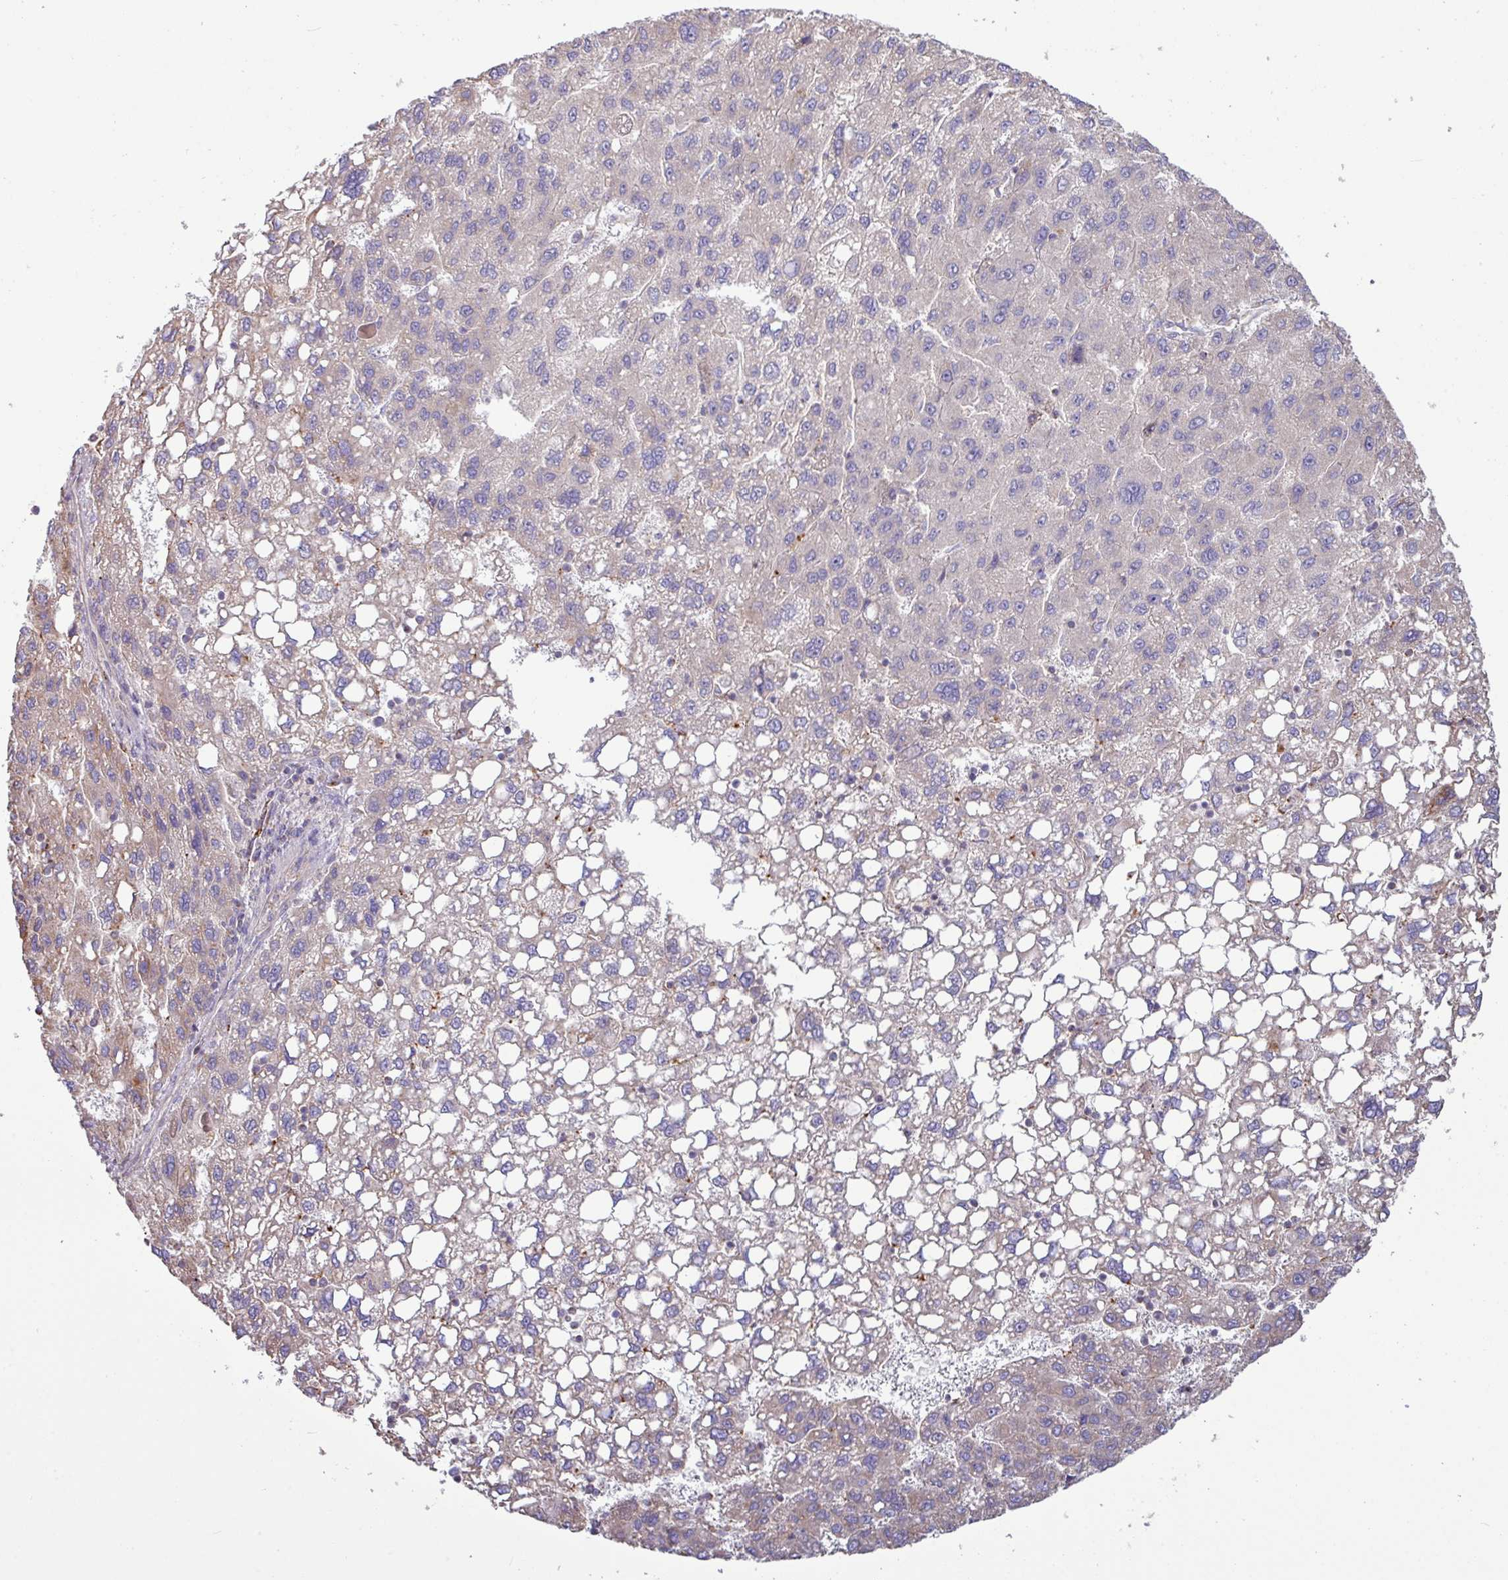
{"staining": {"intensity": "negative", "quantity": "none", "location": "none"}, "tissue": "liver cancer", "cell_type": "Tumor cells", "image_type": "cancer", "snomed": [{"axis": "morphology", "description": "Carcinoma, Hepatocellular, NOS"}, {"axis": "topography", "description": "Liver"}], "caption": "Immunohistochemistry photomicrograph of liver cancer stained for a protein (brown), which exhibits no expression in tumor cells. Brightfield microscopy of immunohistochemistry stained with DAB (3,3'-diaminobenzidine) (brown) and hematoxylin (blue), captured at high magnification.", "gene": "PPM1J", "patient": {"sex": "female", "age": 82}}